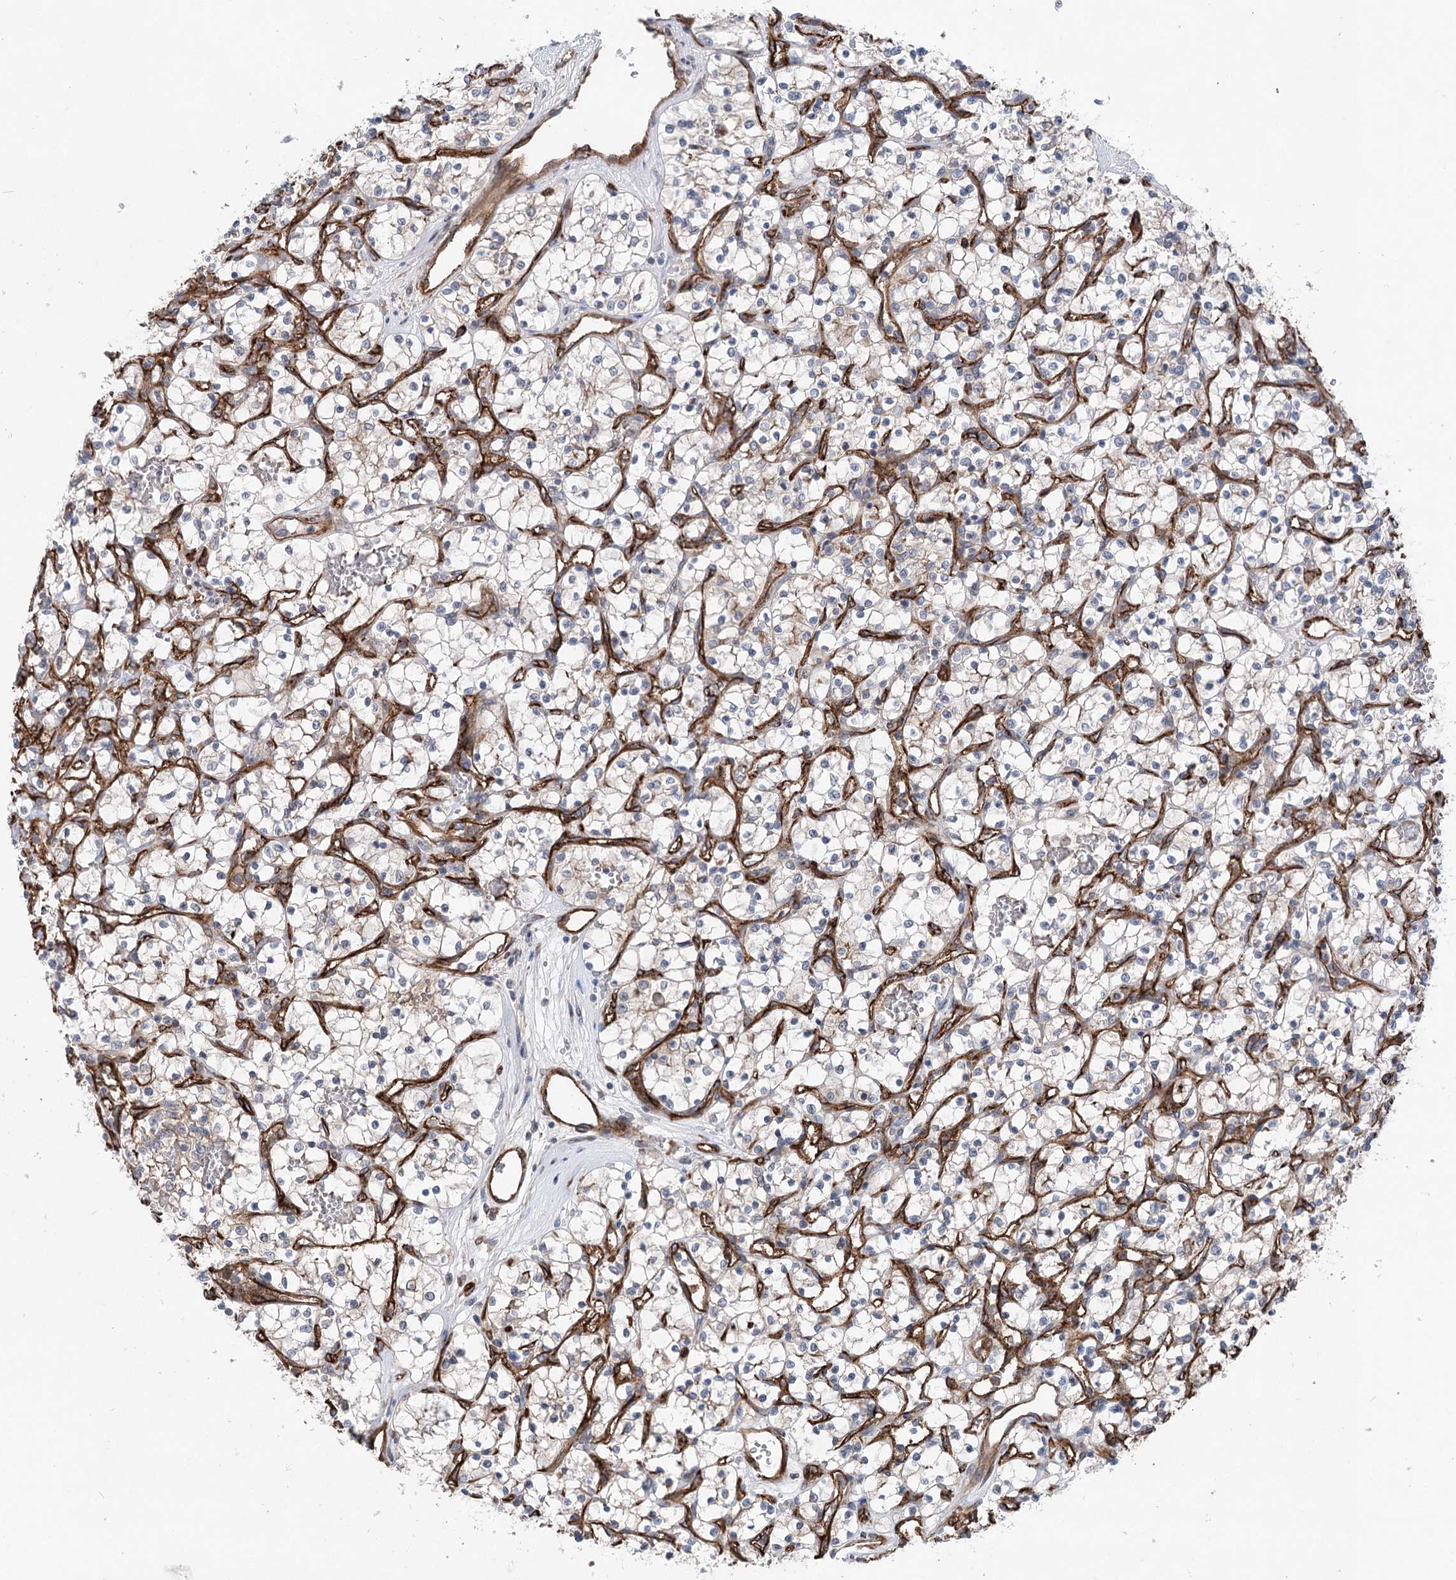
{"staining": {"intensity": "negative", "quantity": "none", "location": "none"}, "tissue": "renal cancer", "cell_type": "Tumor cells", "image_type": "cancer", "snomed": [{"axis": "morphology", "description": "Adenocarcinoma, NOS"}, {"axis": "topography", "description": "Kidney"}], "caption": "Tumor cells show no significant positivity in adenocarcinoma (renal).", "gene": "MTPAP", "patient": {"sex": "female", "age": 69}}